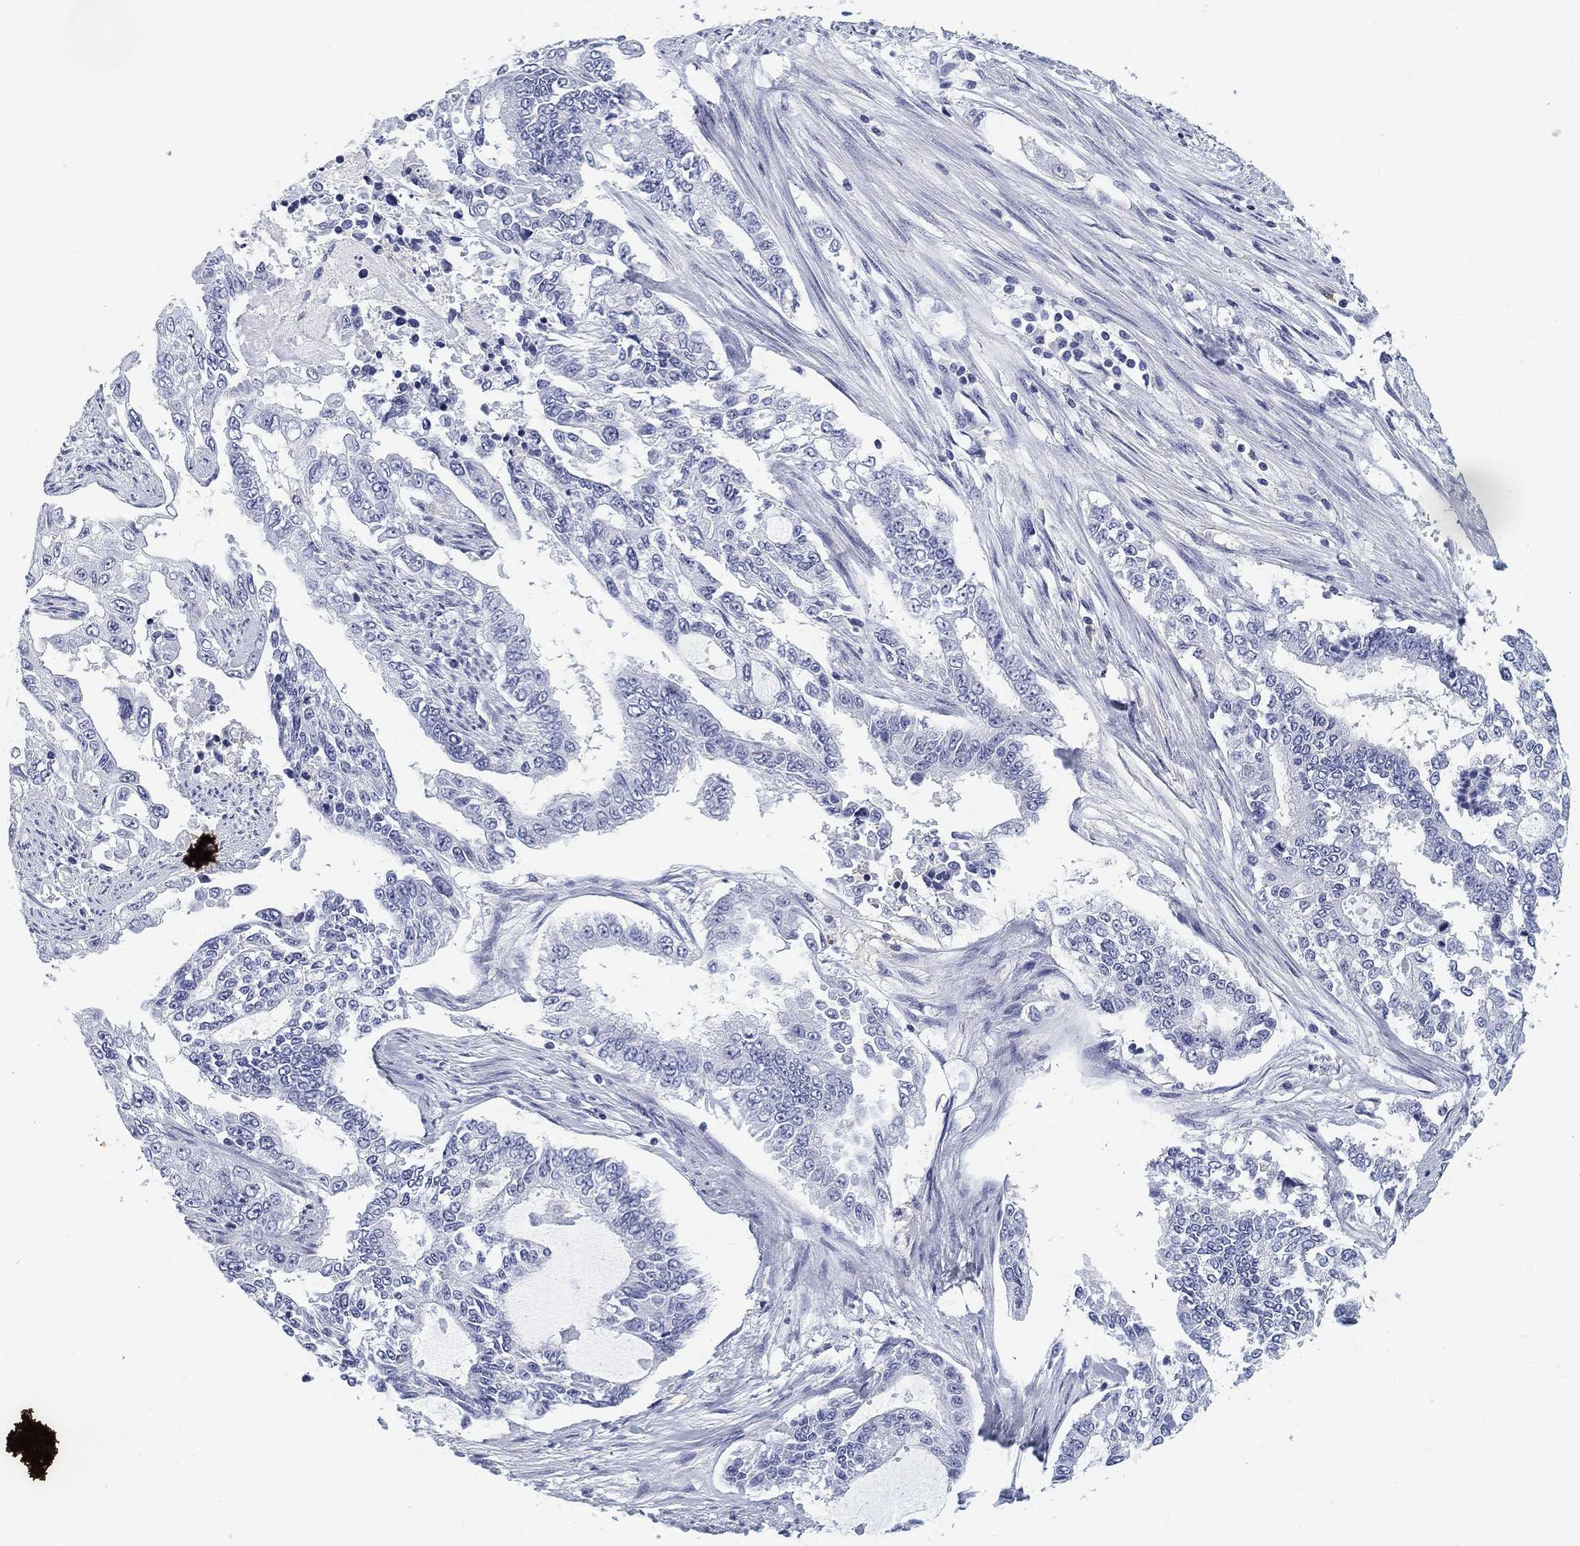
{"staining": {"intensity": "negative", "quantity": "none", "location": "none"}, "tissue": "endometrial cancer", "cell_type": "Tumor cells", "image_type": "cancer", "snomed": [{"axis": "morphology", "description": "Adenocarcinoma, NOS"}, {"axis": "topography", "description": "Uterus"}], "caption": "DAB (3,3'-diaminobenzidine) immunohistochemical staining of endometrial cancer demonstrates no significant staining in tumor cells.", "gene": "SLC2A5", "patient": {"sex": "female", "age": 59}}